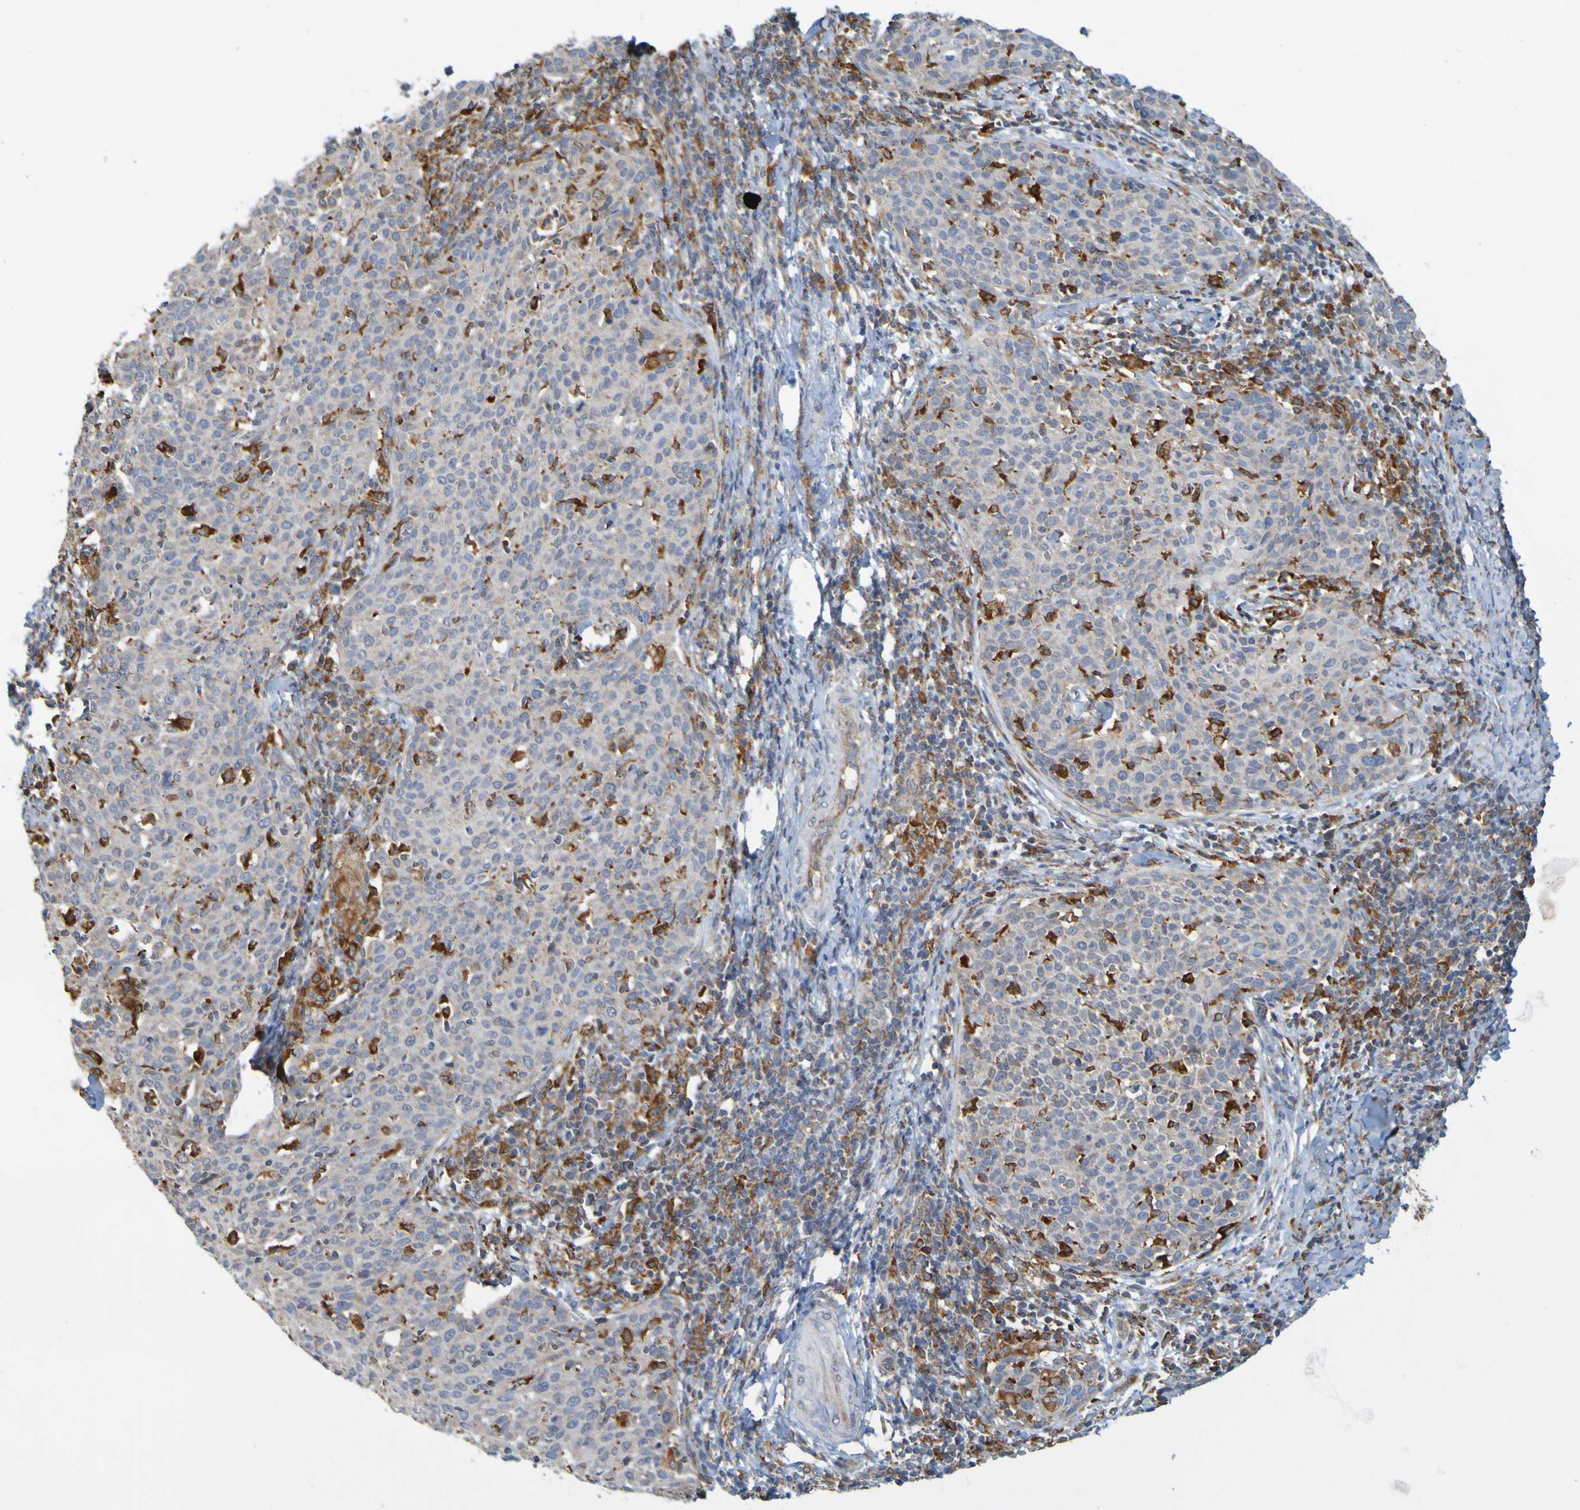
{"staining": {"intensity": "weak", "quantity": ">75%", "location": "cytoplasmic/membranous"}, "tissue": "cervical cancer", "cell_type": "Tumor cells", "image_type": "cancer", "snomed": [{"axis": "morphology", "description": "Squamous cell carcinoma, NOS"}, {"axis": "topography", "description": "Cervix"}], "caption": "Protein expression analysis of human cervical cancer (squamous cell carcinoma) reveals weak cytoplasmic/membranous staining in approximately >75% of tumor cells.", "gene": "PDIA3", "patient": {"sex": "female", "age": 38}}